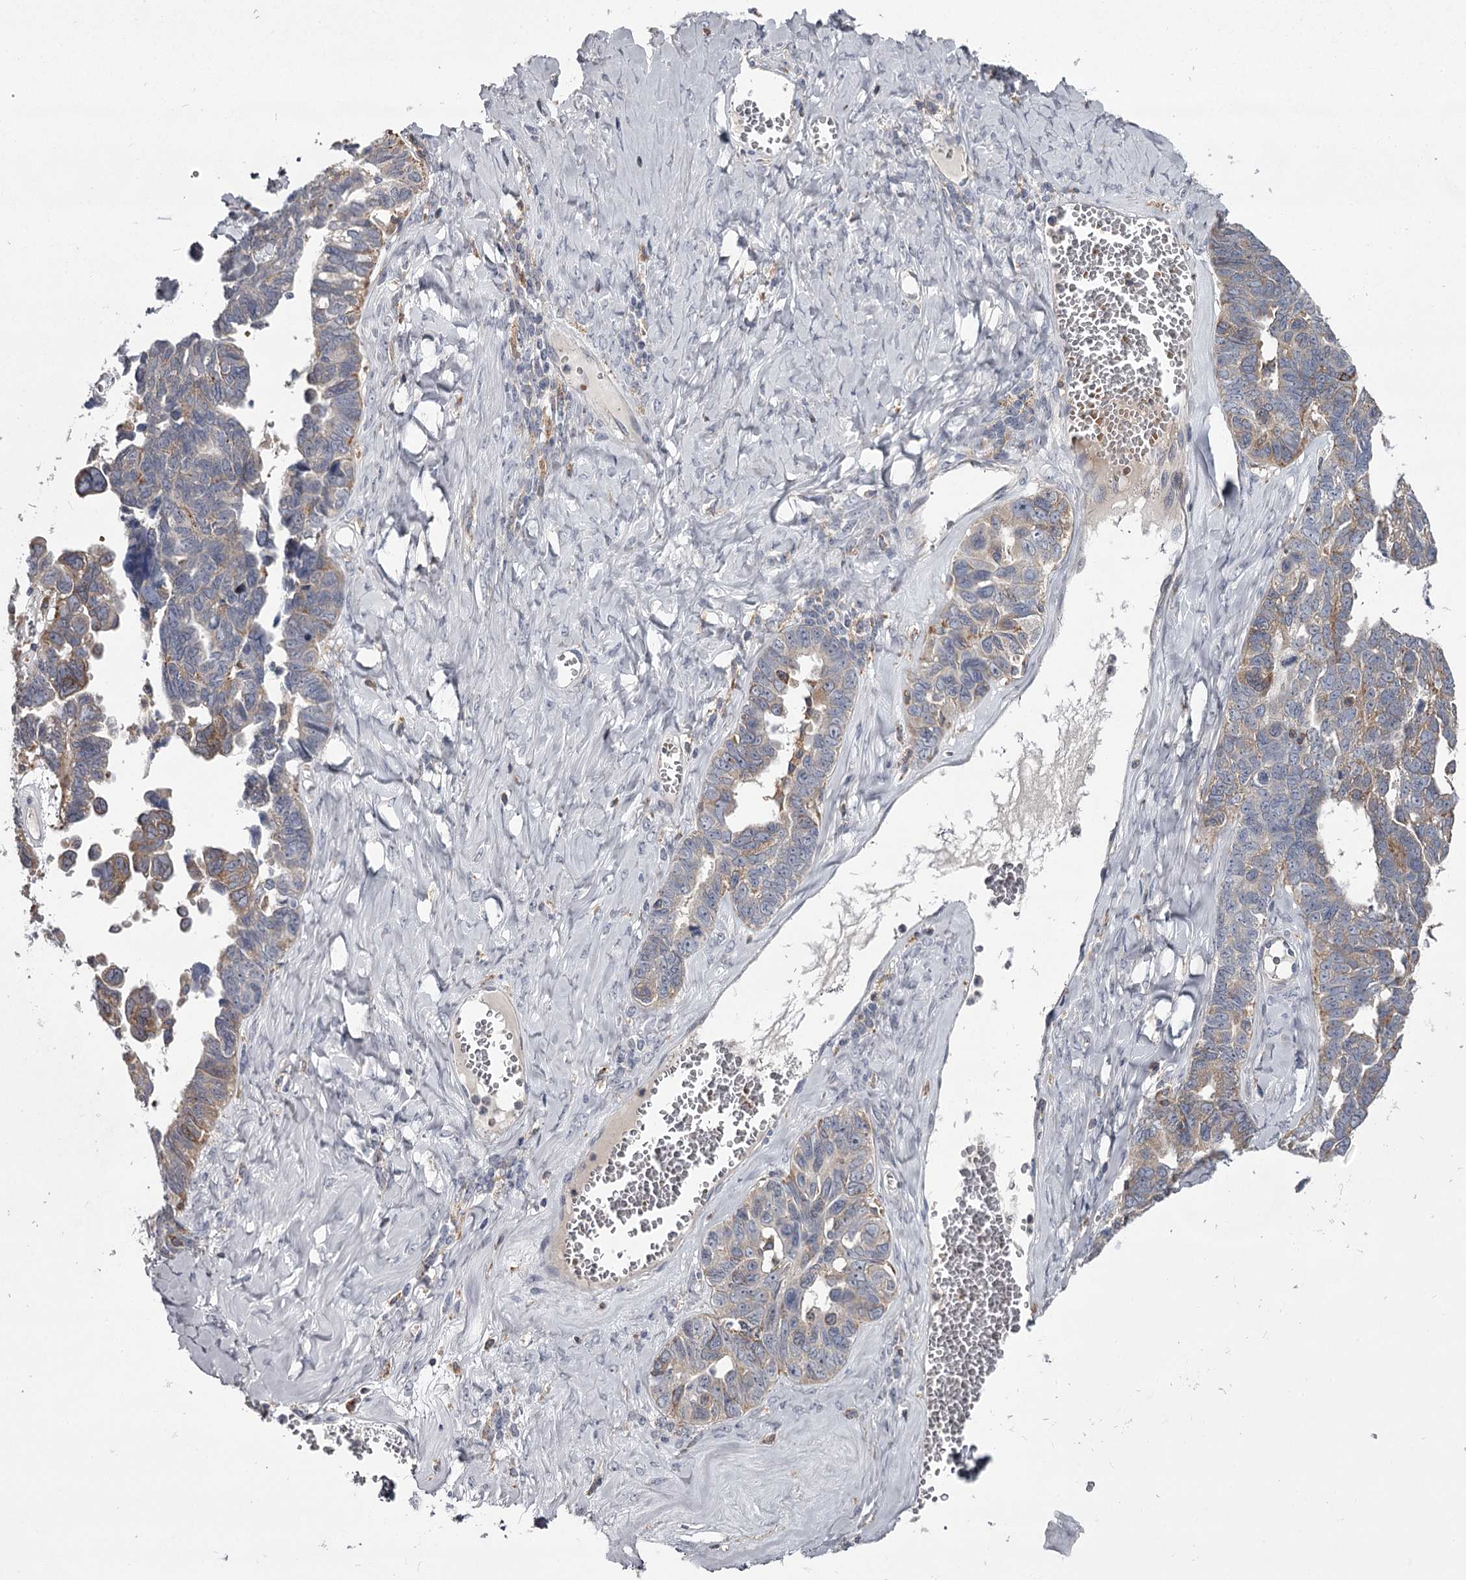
{"staining": {"intensity": "moderate", "quantity": "<25%", "location": "cytoplasmic/membranous"}, "tissue": "ovarian cancer", "cell_type": "Tumor cells", "image_type": "cancer", "snomed": [{"axis": "morphology", "description": "Cystadenocarcinoma, serous, NOS"}, {"axis": "topography", "description": "Ovary"}], "caption": "Ovarian cancer stained with DAB immunohistochemistry (IHC) exhibits low levels of moderate cytoplasmic/membranous positivity in about <25% of tumor cells. (DAB (3,3'-diaminobenzidine) = brown stain, brightfield microscopy at high magnification).", "gene": "RASSF6", "patient": {"sex": "female", "age": 79}}